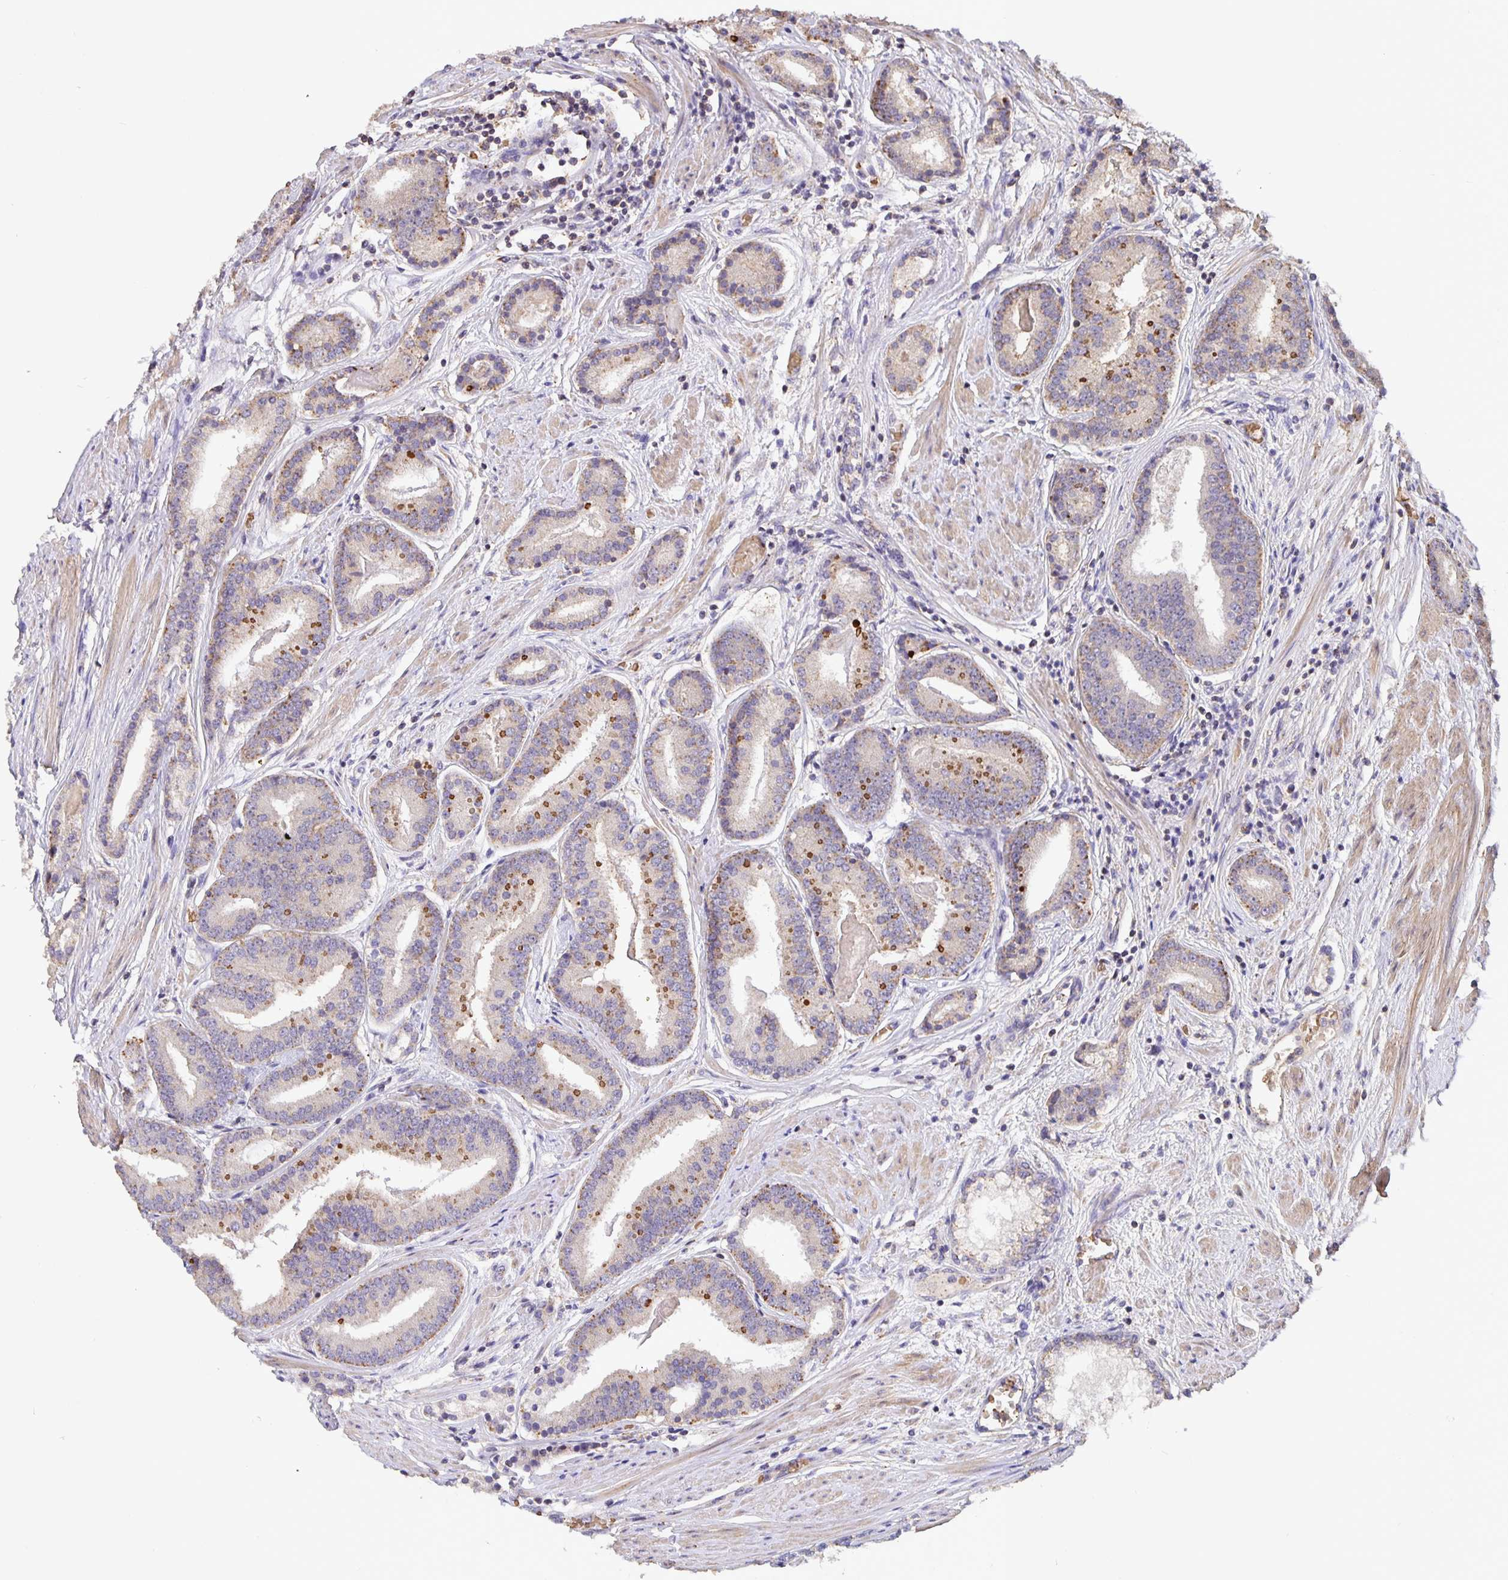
{"staining": {"intensity": "moderate", "quantity": "<25%", "location": "cytoplasmic/membranous"}, "tissue": "prostate cancer", "cell_type": "Tumor cells", "image_type": "cancer", "snomed": [{"axis": "morphology", "description": "Adenocarcinoma, High grade"}, {"axis": "topography", "description": "Prostate"}], "caption": "This photomicrograph displays prostate high-grade adenocarcinoma stained with immunohistochemistry to label a protein in brown. The cytoplasmic/membranous of tumor cells show moderate positivity for the protein. Nuclei are counter-stained blue.", "gene": "TMEM71", "patient": {"sex": "male", "age": 63}}